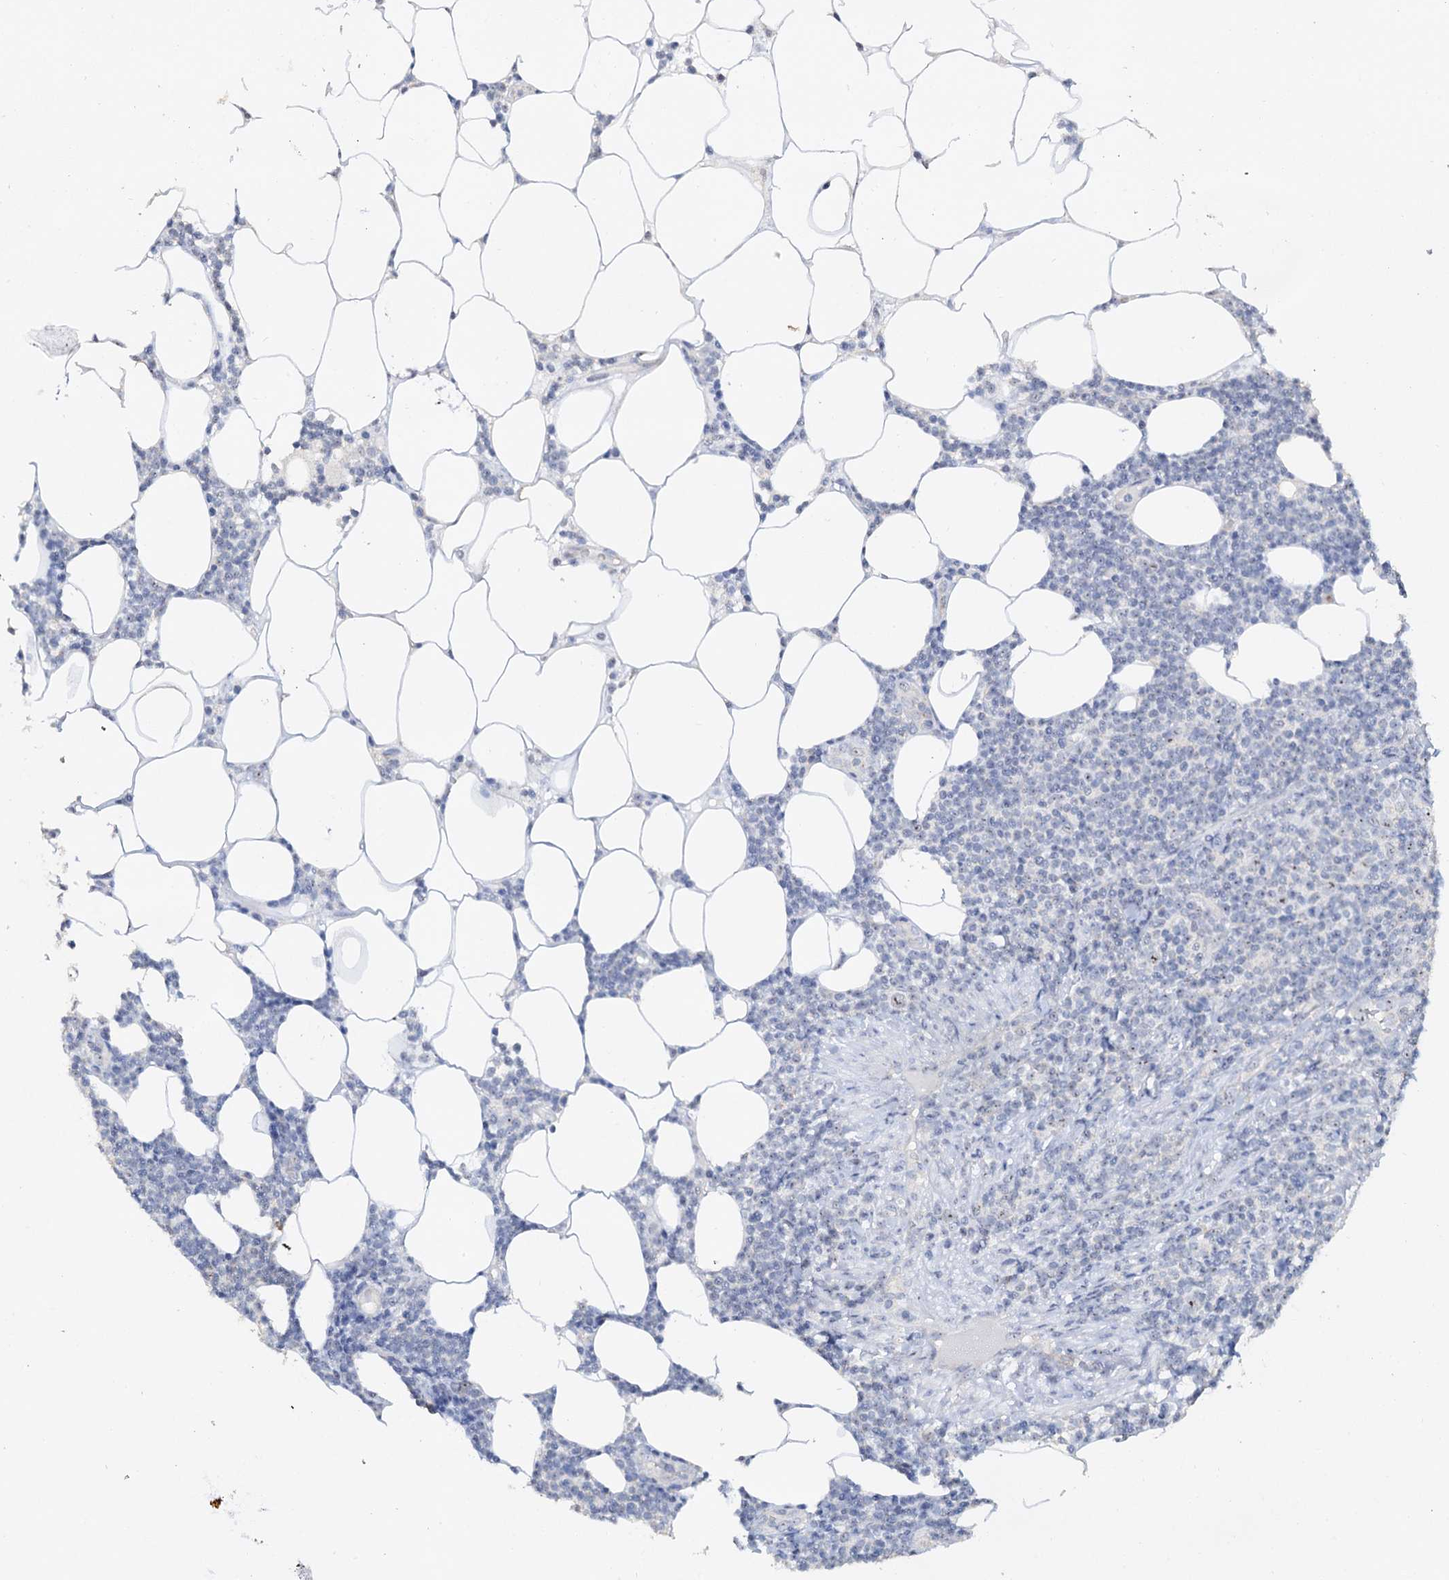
{"staining": {"intensity": "weak", "quantity": "<25%", "location": "nuclear"}, "tissue": "lymphoma", "cell_type": "Tumor cells", "image_type": "cancer", "snomed": [{"axis": "morphology", "description": "Malignant lymphoma, non-Hodgkin's type, Low grade"}, {"axis": "topography", "description": "Lymph node"}], "caption": "Tumor cells show no significant protein staining in malignant lymphoma, non-Hodgkin's type (low-grade).", "gene": "C2CD3", "patient": {"sex": "male", "age": 66}}